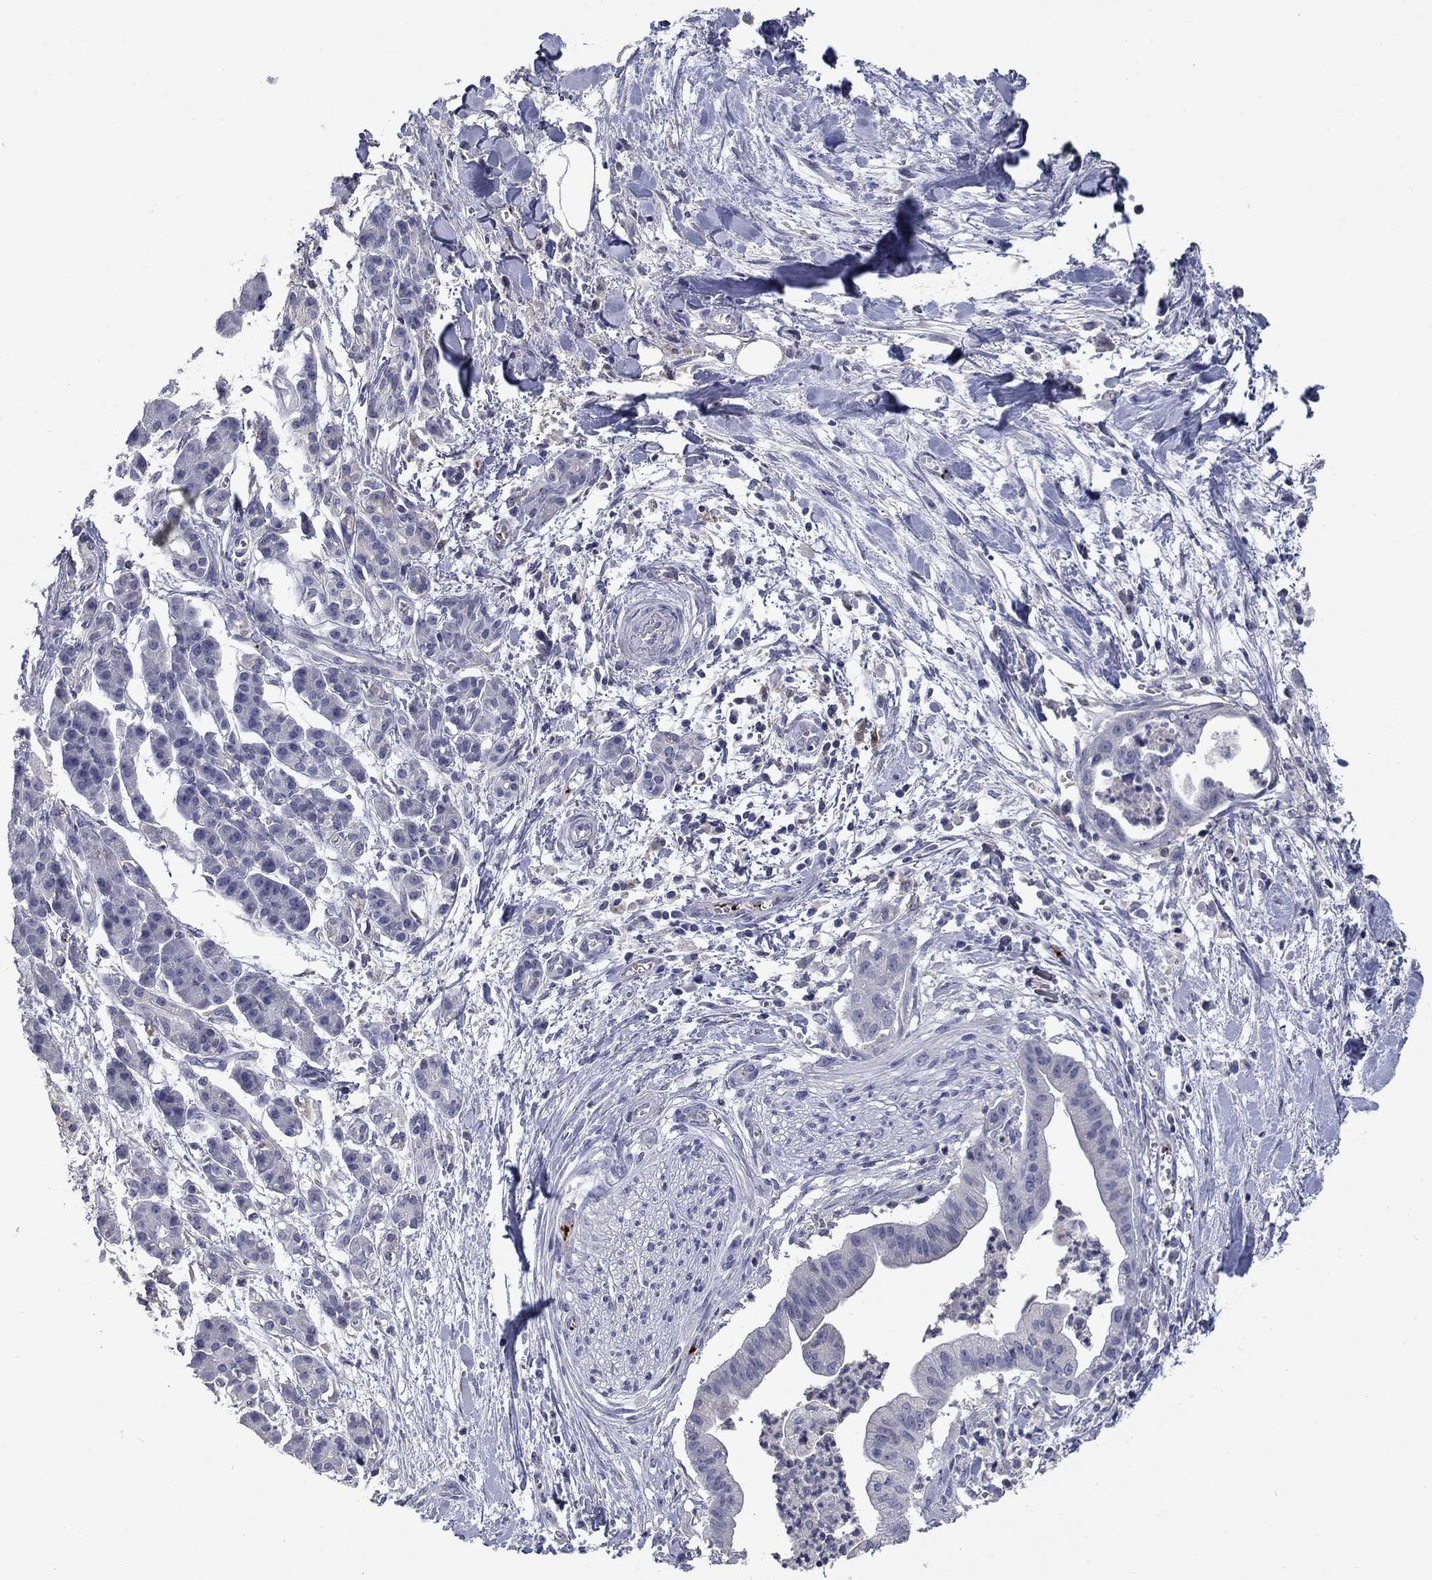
{"staining": {"intensity": "negative", "quantity": "none", "location": "none"}, "tissue": "pancreatic cancer", "cell_type": "Tumor cells", "image_type": "cancer", "snomed": [{"axis": "morphology", "description": "Normal tissue, NOS"}, {"axis": "morphology", "description": "Adenocarcinoma, NOS"}, {"axis": "topography", "description": "Lymph node"}, {"axis": "topography", "description": "Pancreas"}], "caption": "This is an immunohistochemistry image of human pancreatic cancer (adenocarcinoma). There is no positivity in tumor cells.", "gene": "PLEK", "patient": {"sex": "female", "age": 58}}